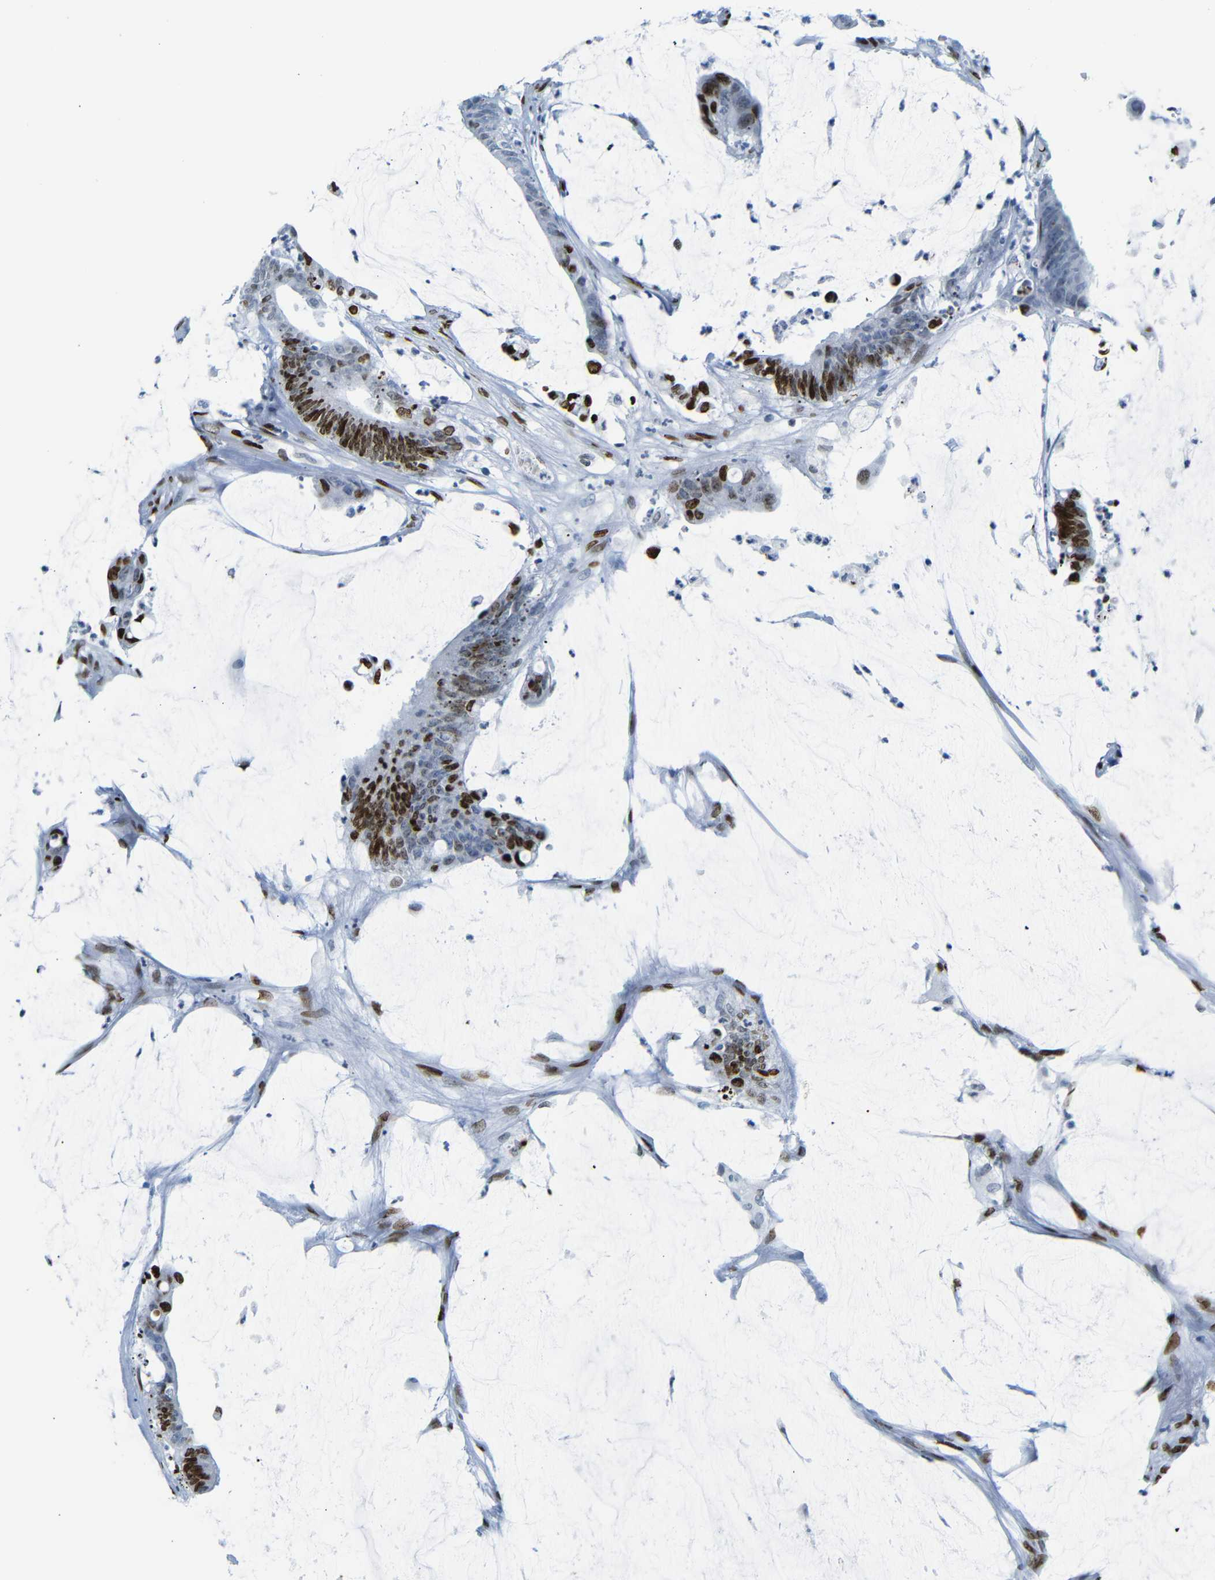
{"staining": {"intensity": "strong", "quantity": "25%-75%", "location": "nuclear"}, "tissue": "colorectal cancer", "cell_type": "Tumor cells", "image_type": "cancer", "snomed": [{"axis": "morphology", "description": "Adenocarcinoma, NOS"}, {"axis": "topography", "description": "Rectum"}], "caption": "Protein analysis of colorectal cancer tissue shows strong nuclear expression in about 25%-75% of tumor cells. (Stains: DAB in brown, nuclei in blue, Microscopy: brightfield microscopy at high magnification).", "gene": "NPIPB15", "patient": {"sex": "female", "age": 66}}